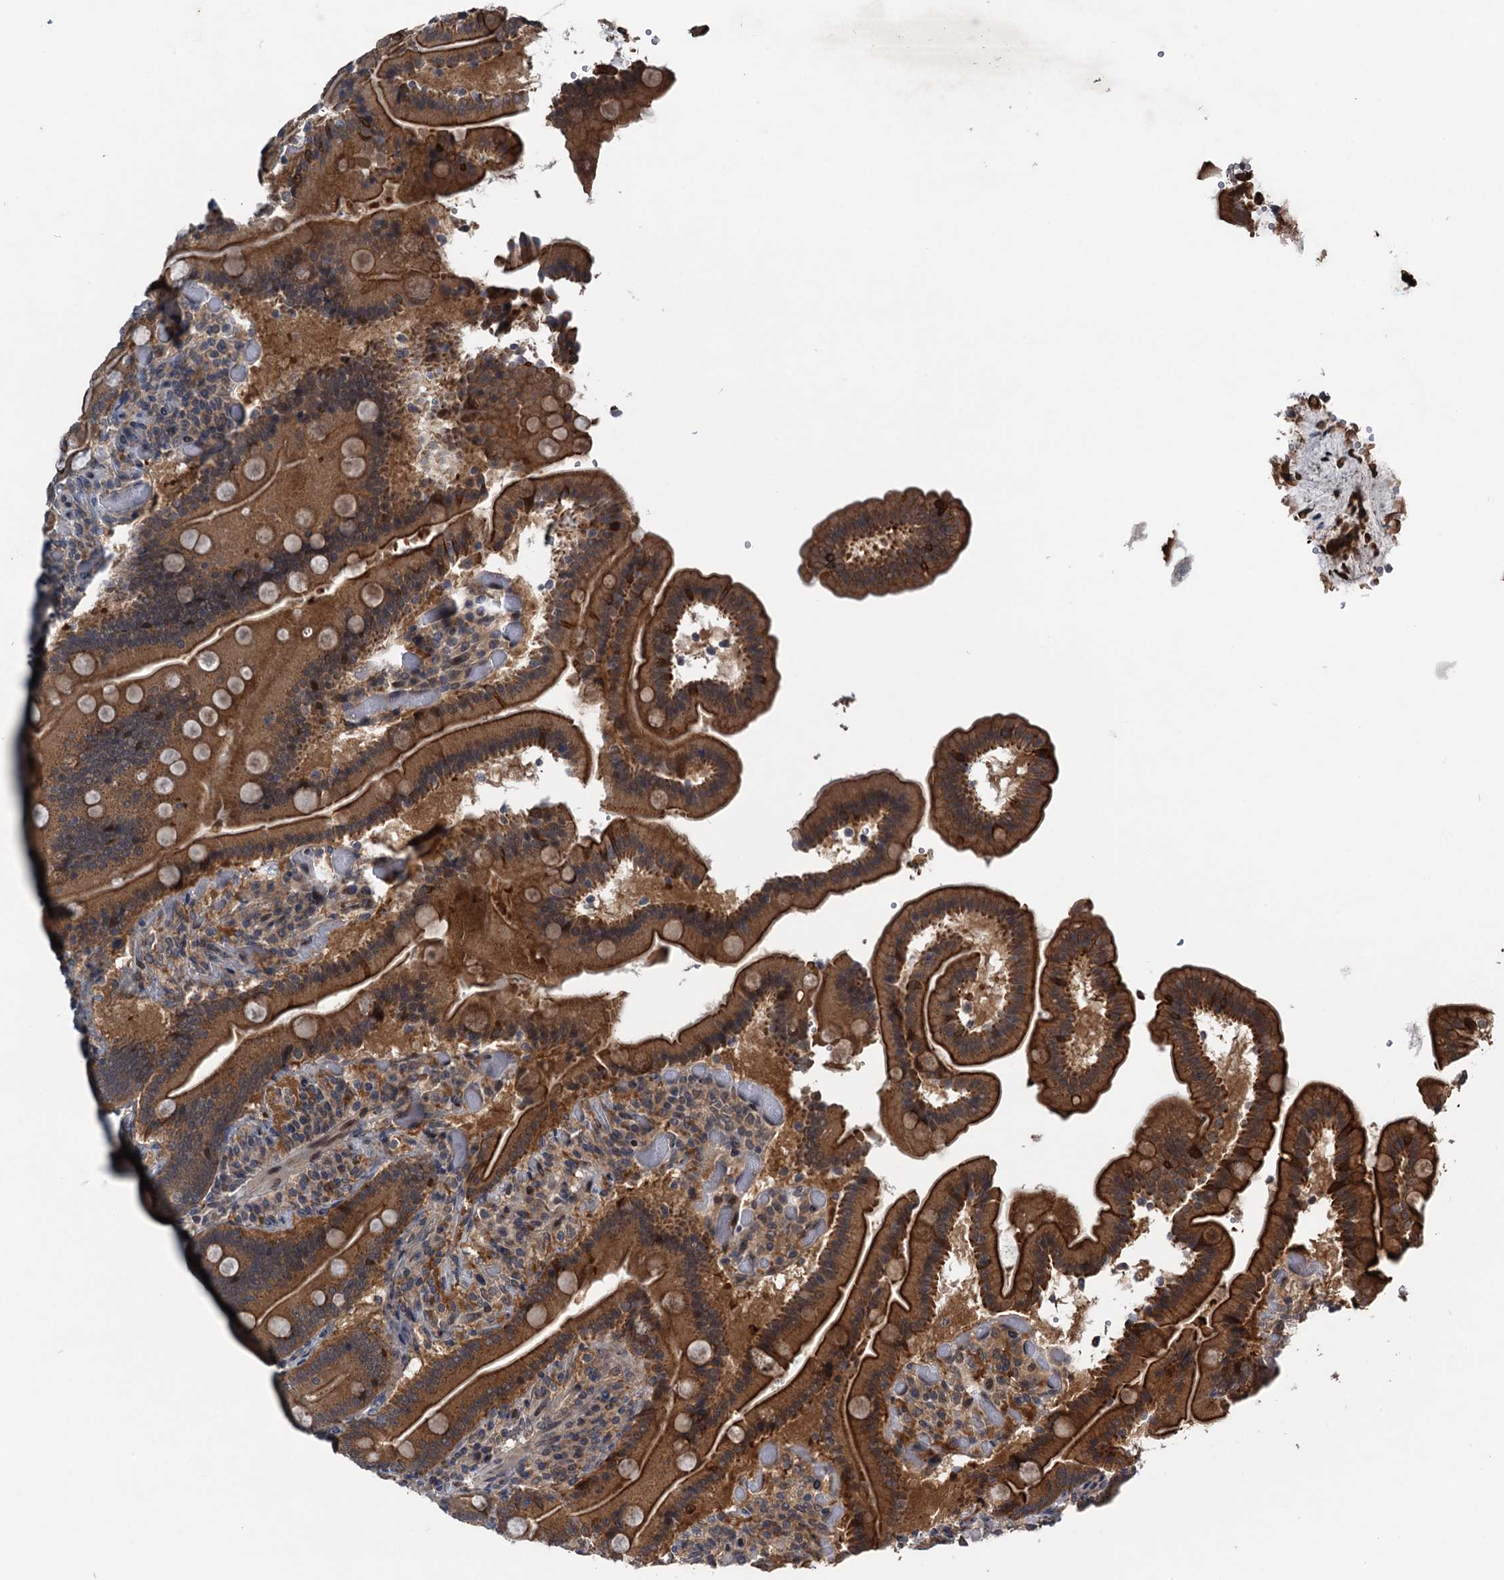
{"staining": {"intensity": "strong", "quantity": ">75%", "location": "cytoplasmic/membranous"}, "tissue": "duodenum", "cell_type": "Glandular cells", "image_type": "normal", "snomed": [{"axis": "morphology", "description": "Normal tissue, NOS"}, {"axis": "topography", "description": "Duodenum"}], "caption": "Immunohistochemical staining of normal duodenum demonstrates strong cytoplasmic/membranous protein staining in approximately >75% of glandular cells. The staining was performed using DAB (3,3'-diaminobenzidine), with brown indicating positive protein expression. Nuclei are stained blue with hematoxylin.", "gene": "RNF165", "patient": {"sex": "female", "age": 62}}